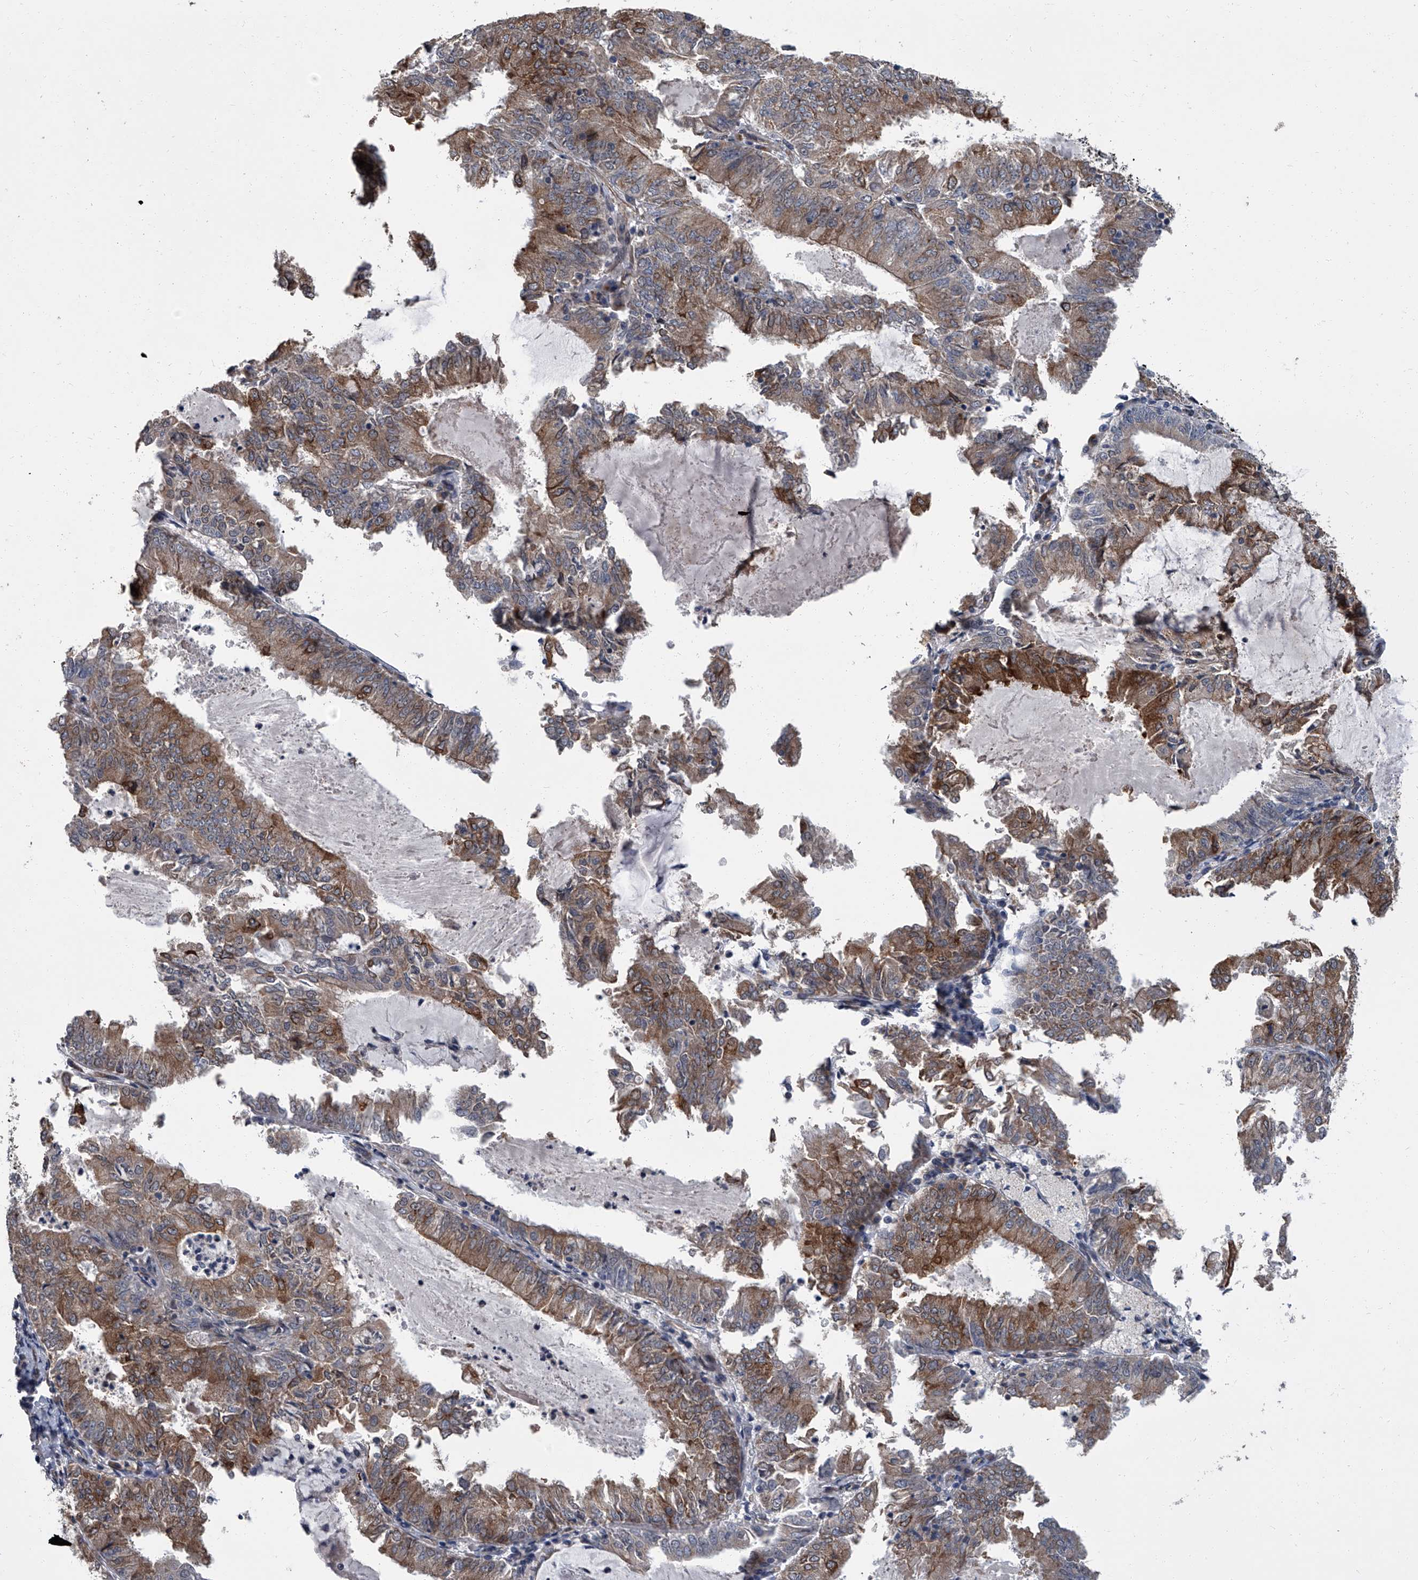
{"staining": {"intensity": "moderate", "quantity": ">75%", "location": "cytoplasmic/membranous"}, "tissue": "endometrial cancer", "cell_type": "Tumor cells", "image_type": "cancer", "snomed": [{"axis": "morphology", "description": "Adenocarcinoma, NOS"}, {"axis": "topography", "description": "Endometrium"}], "caption": "A brown stain highlights moderate cytoplasmic/membranous expression of a protein in human adenocarcinoma (endometrial) tumor cells.", "gene": "SIRT4", "patient": {"sex": "female", "age": 57}}